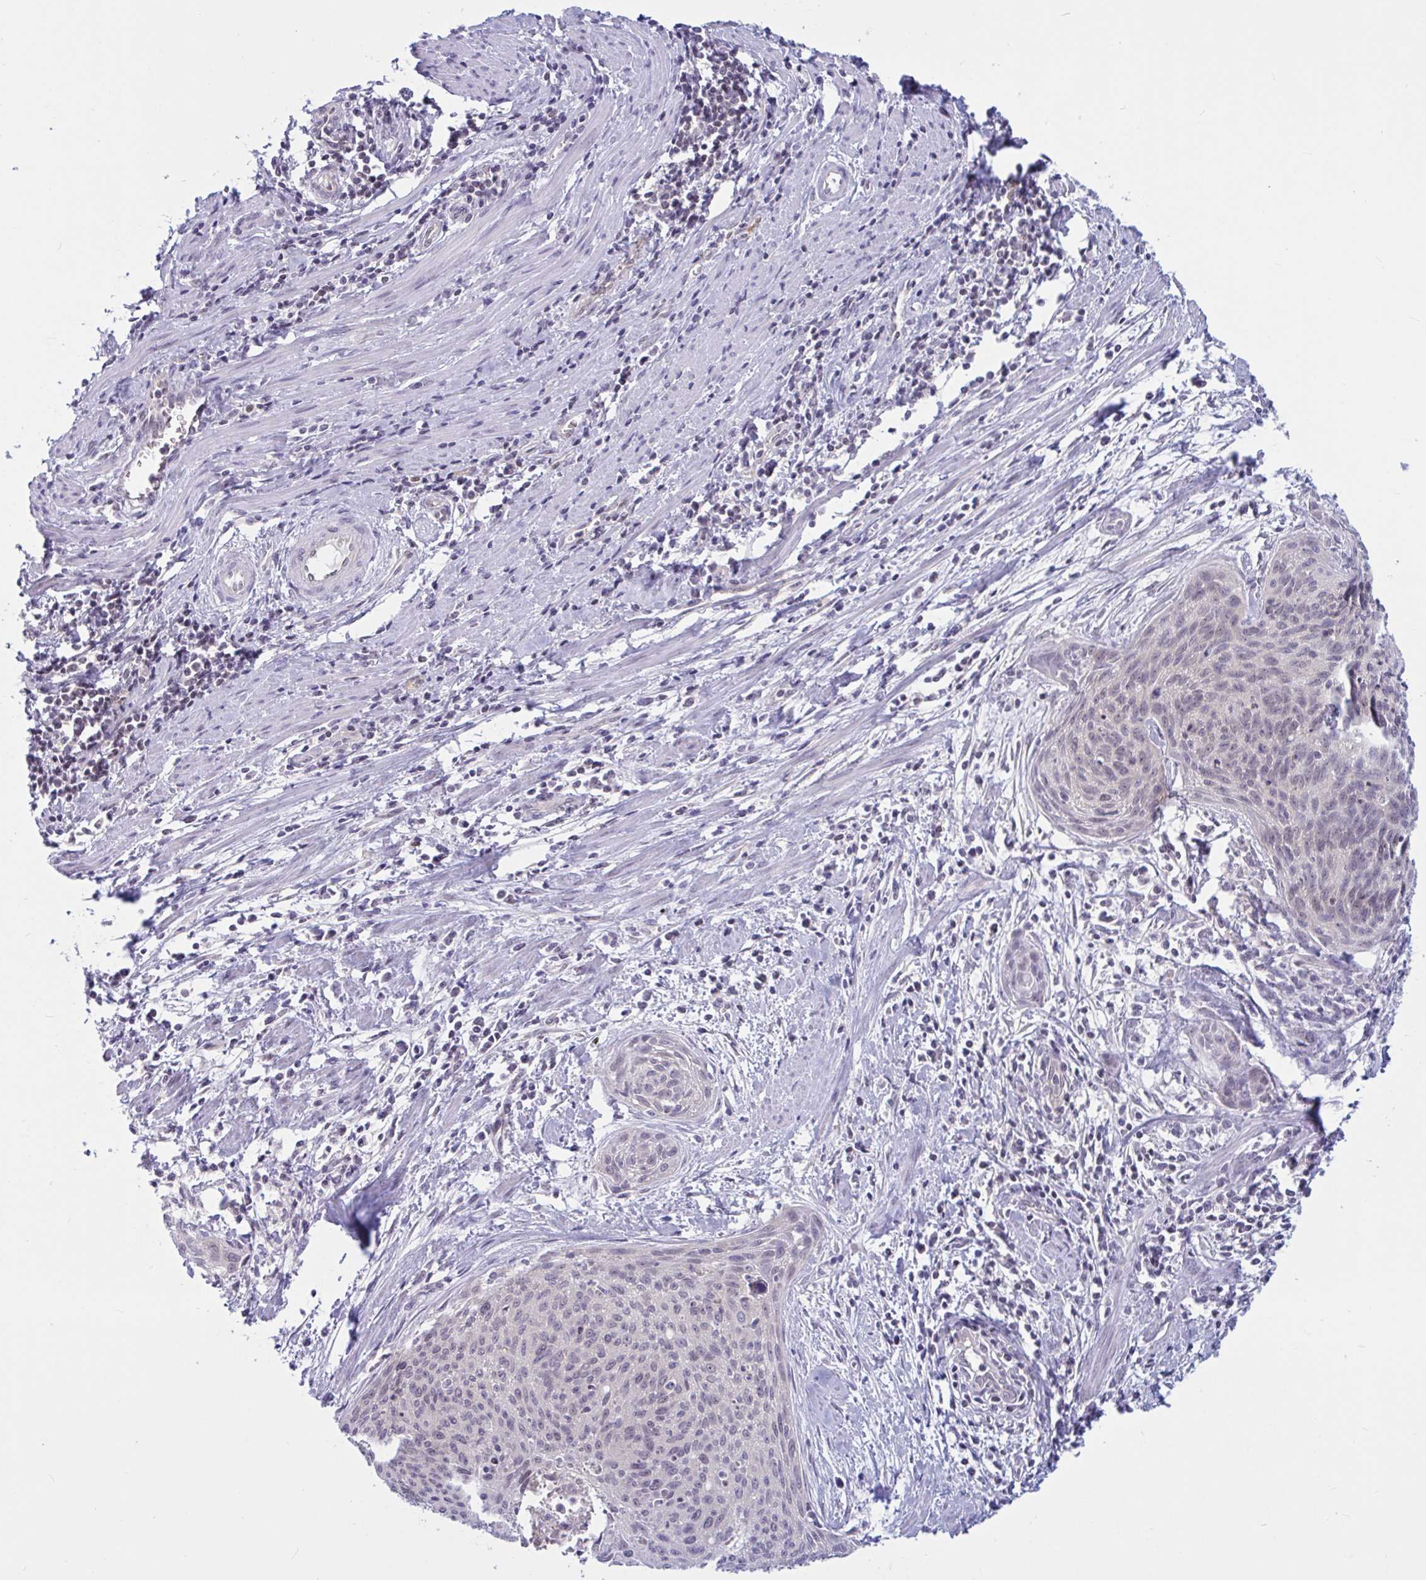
{"staining": {"intensity": "negative", "quantity": "none", "location": "none"}, "tissue": "cervical cancer", "cell_type": "Tumor cells", "image_type": "cancer", "snomed": [{"axis": "morphology", "description": "Squamous cell carcinoma, NOS"}, {"axis": "topography", "description": "Cervix"}], "caption": "Cervical cancer (squamous cell carcinoma) was stained to show a protein in brown. There is no significant expression in tumor cells.", "gene": "TSN", "patient": {"sex": "female", "age": 55}}